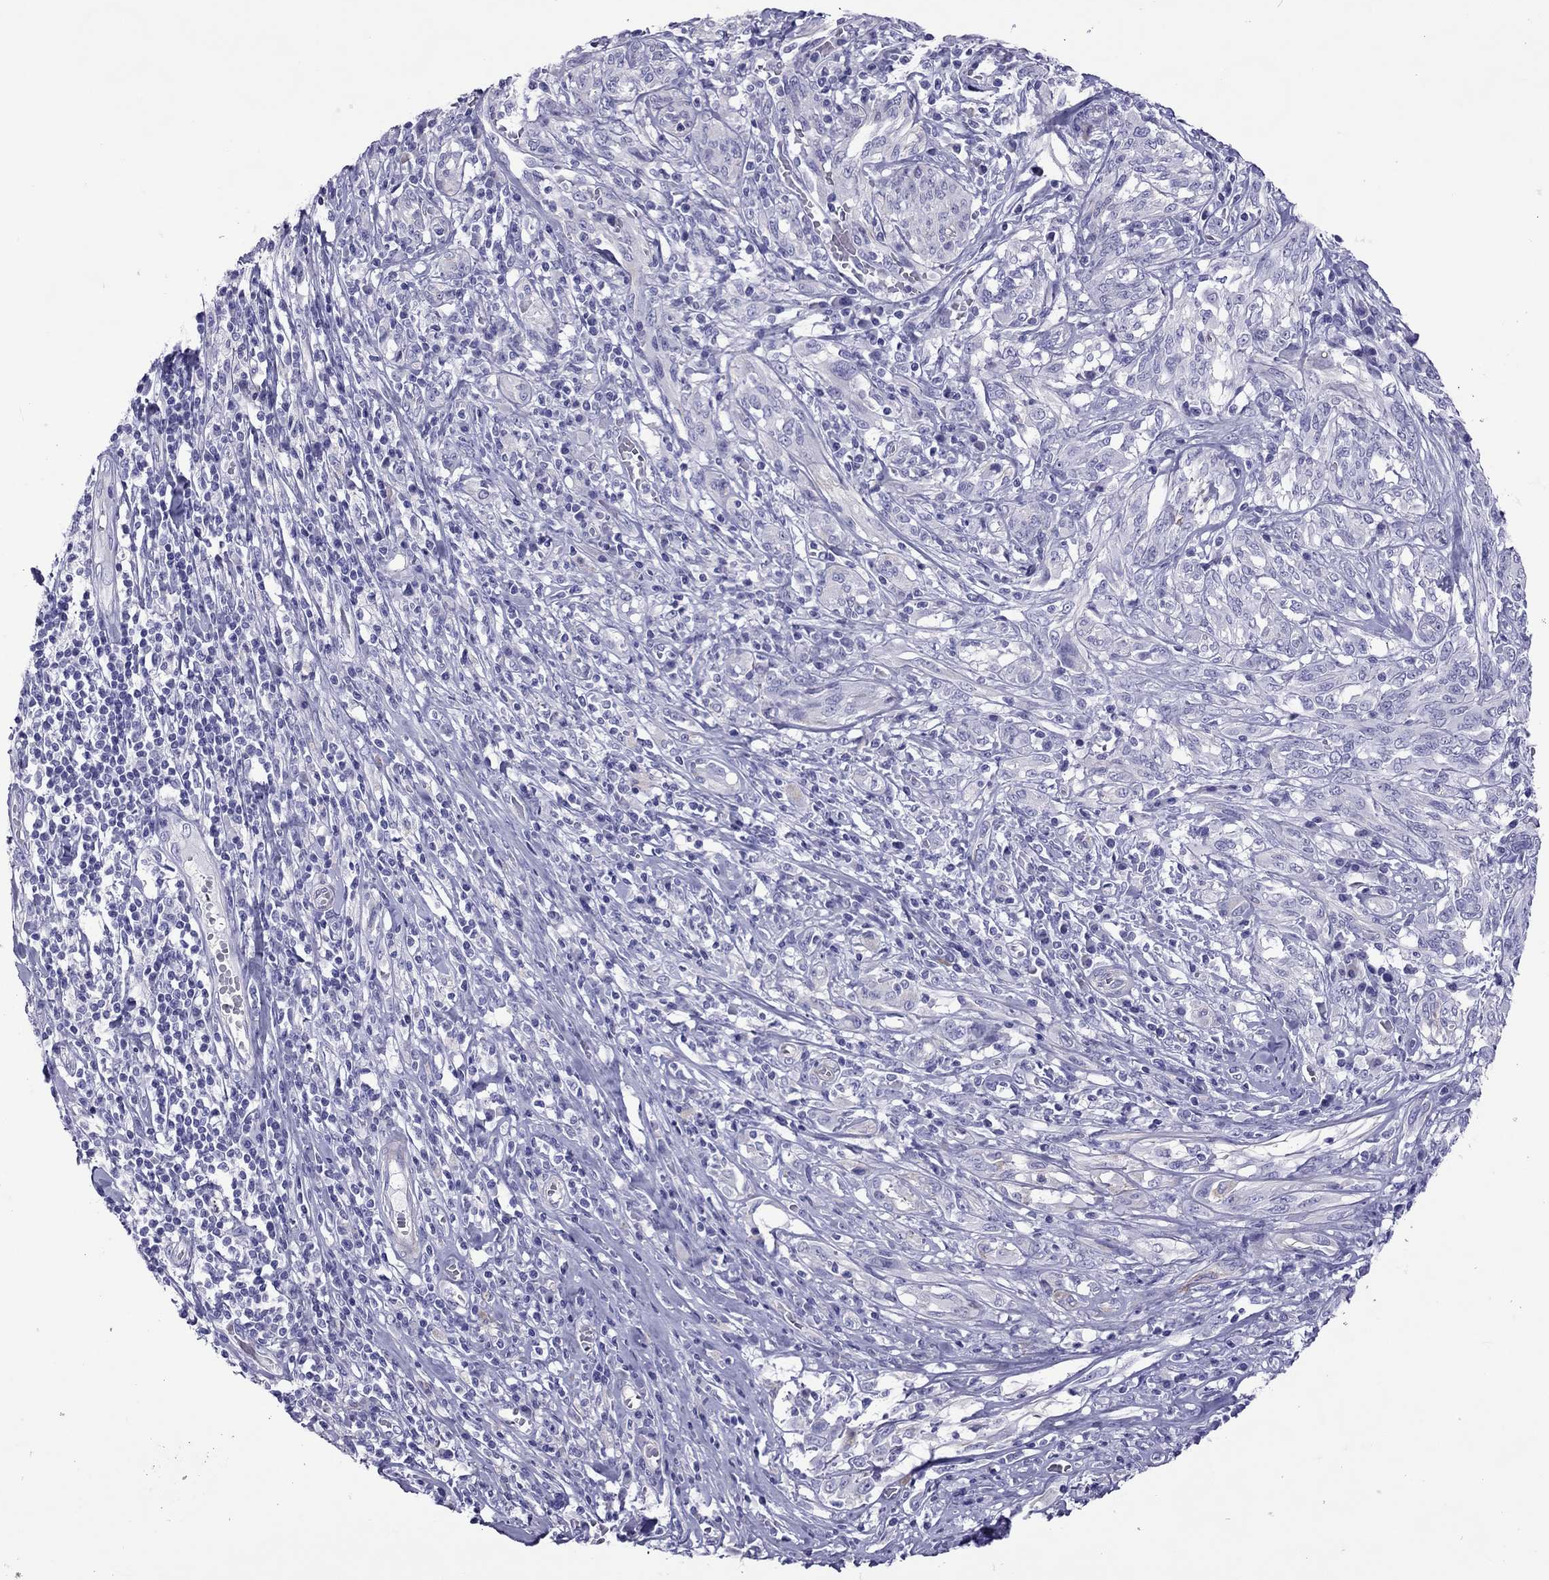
{"staining": {"intensity": "negative", "quantity": "none", "location": "none"}, "tissue": "melanoma", "cell_type": "Tumor cells", "image_type": "cancer", "snomed": [{"axis": "morphology", "description": "Malignant melanoma, NOS"}, {"axis": "topography", "description": "Skin"}], "caption": "DAB (3,3'-diaminobenzidine) immunohistochemical staining of human malignant melanoma reveals no significant staining in tumor cells. (DAB (3,3'-diaminobenzidine) immunohistochemistry (IHC), high magnification).", "gene": "MYL11", "patient": {"sex": "female", "age": 91}}